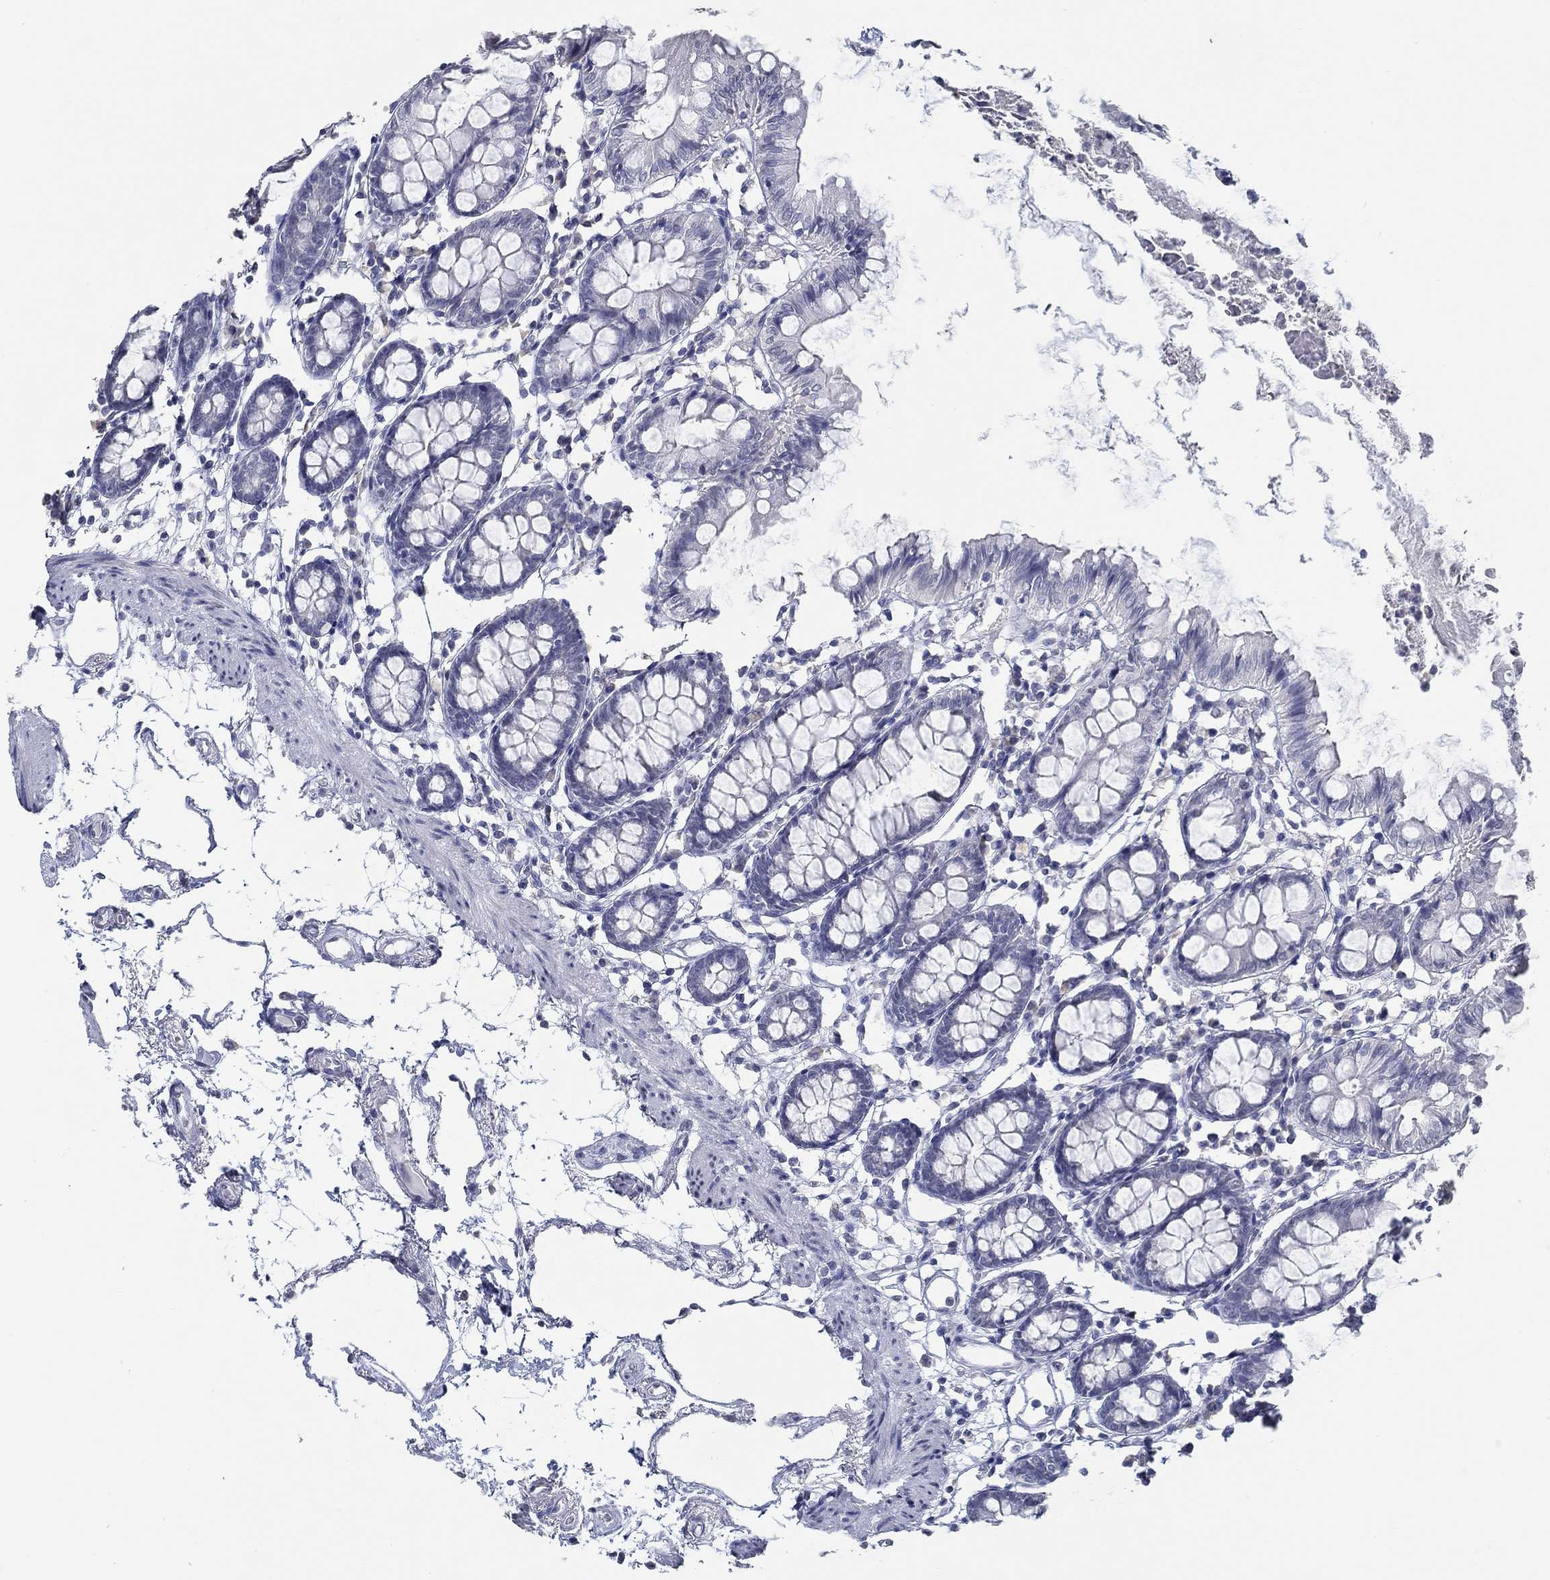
{"staining": {"intensity": "negative", "quantity": "none", "location": "none"}, "tissue": "colon", "cell_type": "Endothelial cells", "image_type": "normal", "snomed": [{"axis": "morphology", "description": "Normal tissue, NOS"}, {"axis": "topography", "description": "Colon"}], "caption": "DAB immunohistochemical staining of benign human colon exhibits no significant staining in endothelial cells. The staining was performed using DAB to visualize the protein expression in brown, while the nuclei were stained in blue with hematoxylin (Magnification: 20x).", "gene": "NUP155", "patient": {"sex": "female", "age": 84}}